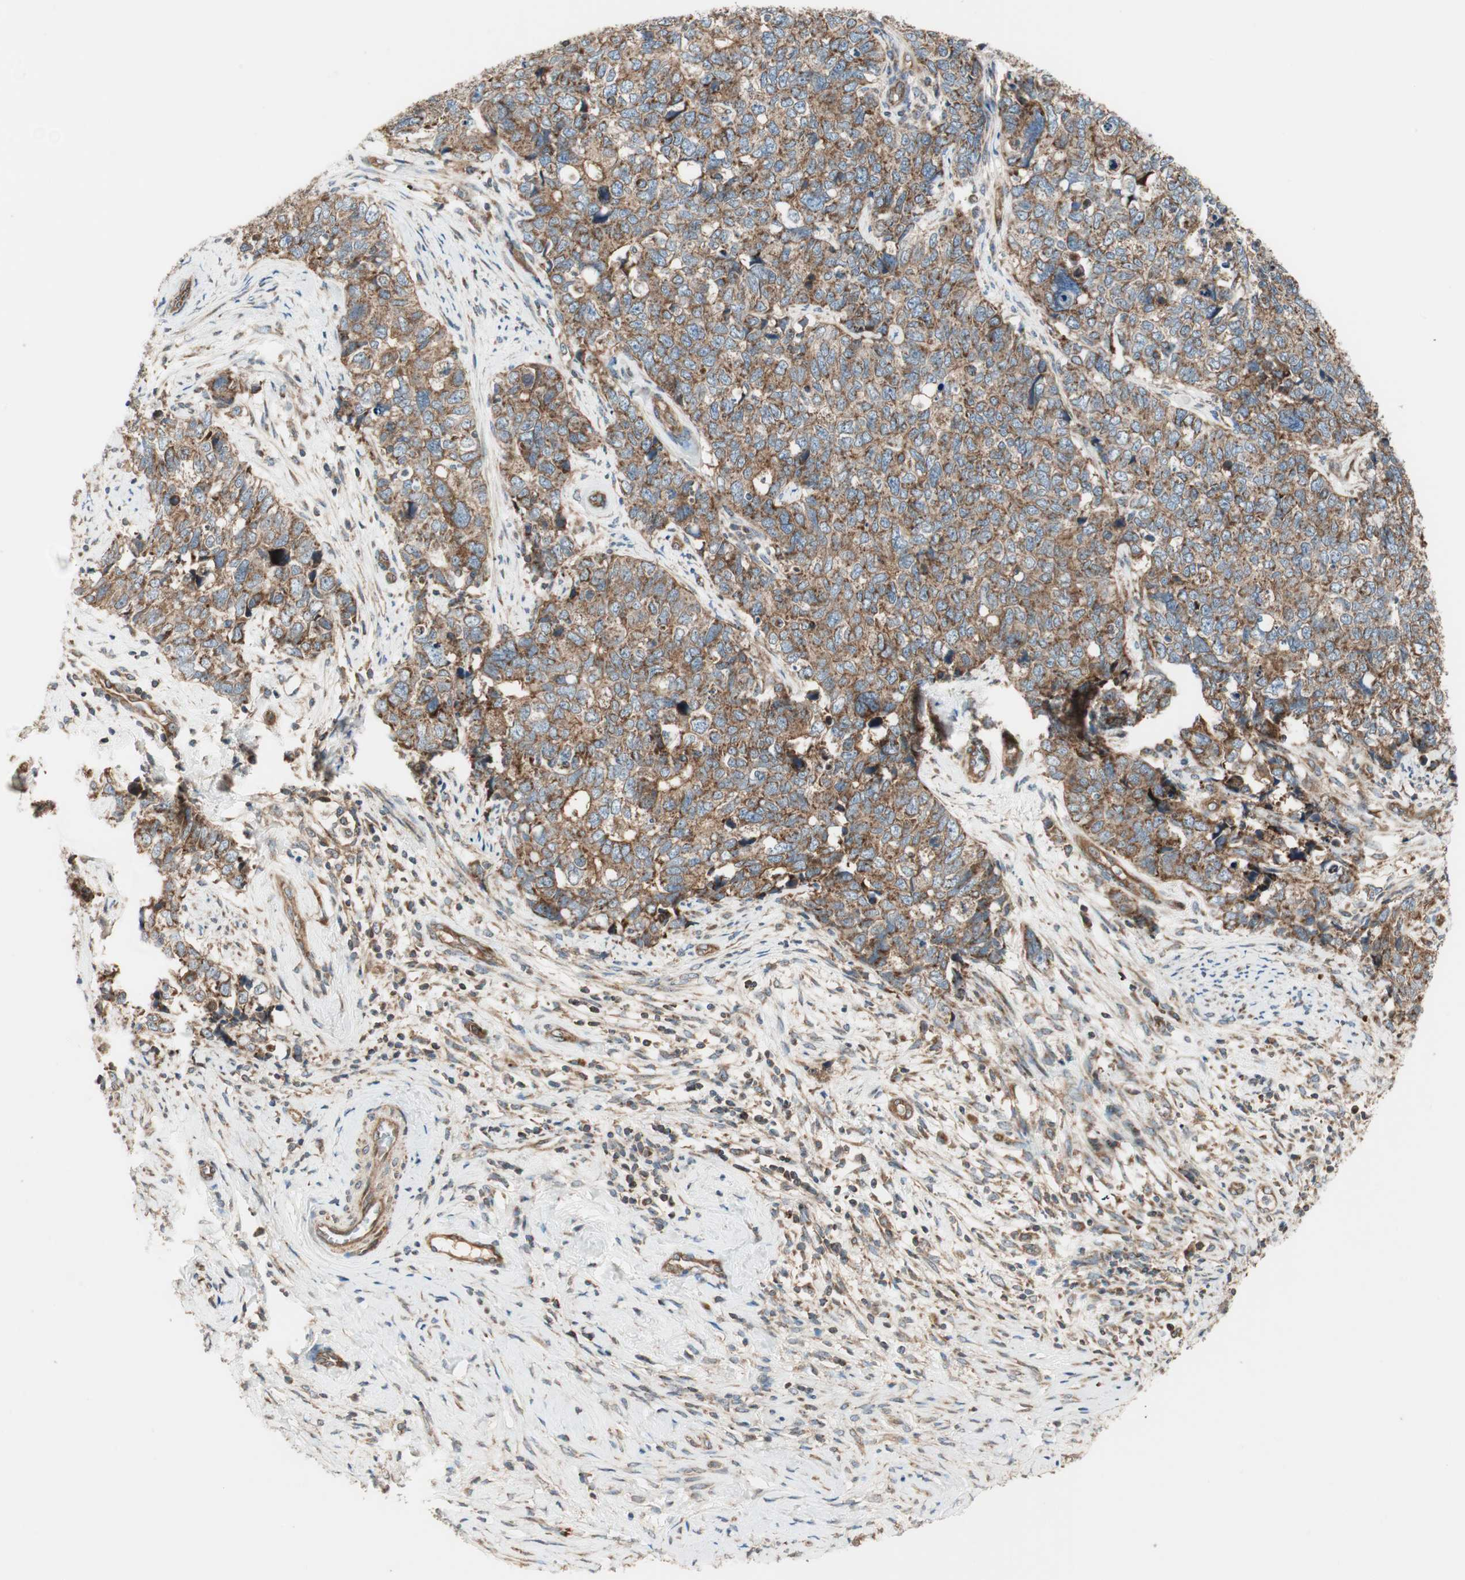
{"staining": {"intensity": "moderate", "quantity": ">75%", "location": "cytoplasmic/membranous"}, "tissue": "cervical cancer", "cell_type": "Tumor cells", "image_type": "cancer", "snomed": [{"axis": "morphology", "description": "Squamous cell carcinoma, NOS"}, {"axis": "topography", "description": "Cervix"}], "caption": "Cervical squamous cell carcinoma was stained to show a protein in brown. There is medium levels of moderate cytoplasmic/membranous positivity in approximately >75% of tumor cells. Ihc stains the protein in brown and the nuclei are stained blue.", "gene": "CTTNBP2NL", "patient": {"sex": "female", "age": 63}}